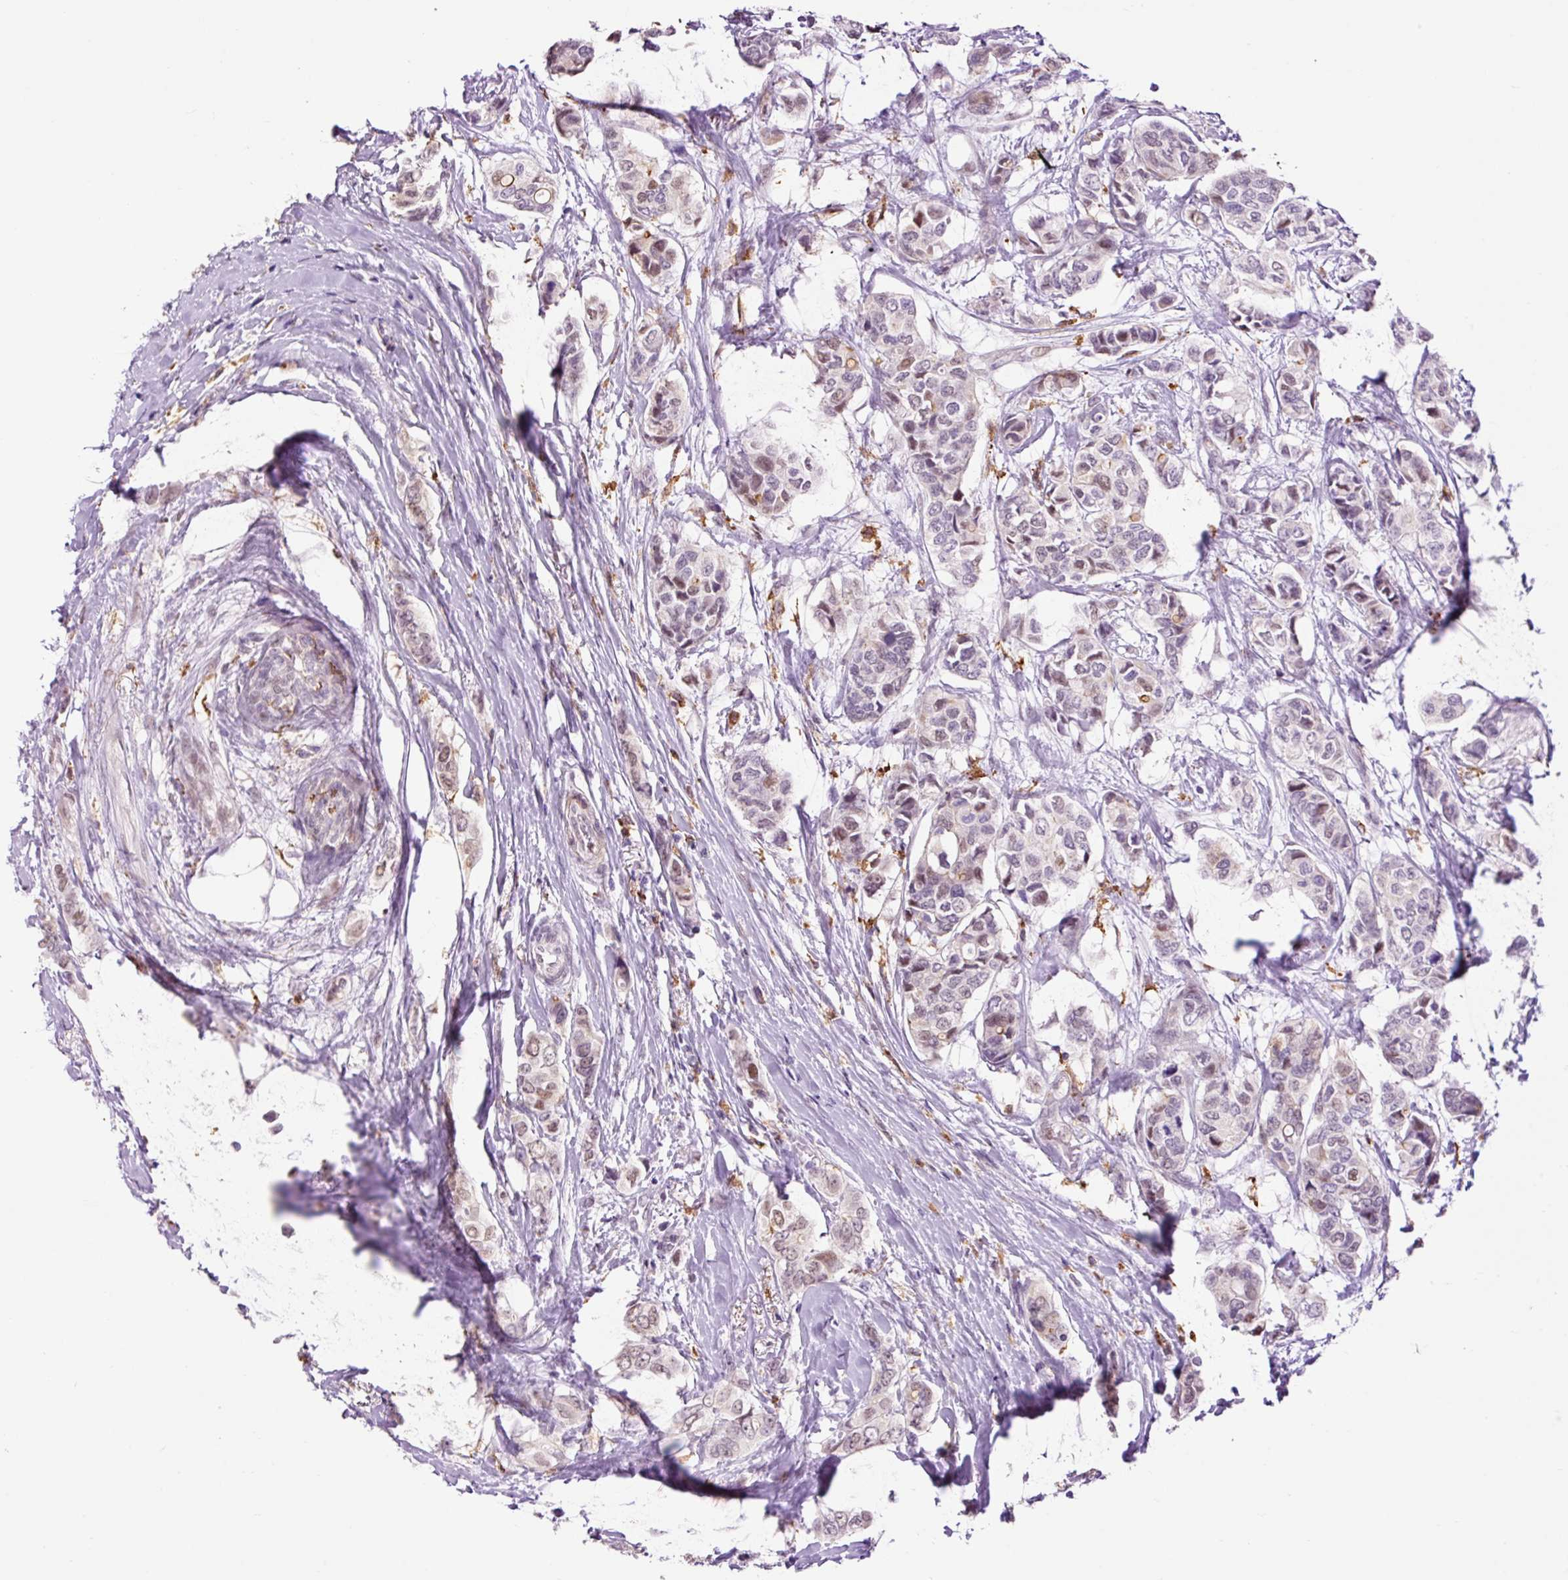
{"staining": {"intensity": "weak", "quantity": "<25%", "location": "cytoplasmic/membranous,nuclear"}, "tissue": "breast cancer", "cell_type": "Tumor cells", "image_type": "cancer", "snomed": [{"axis": "morphology", "description": "Lobular carcinoma"}, {"axis": "topography", "description": "Breast"}], "caption": "High power microscopy image of an immunohistochemistry (IHC) image of breast lobular carcinoma, revealing no significant staining in tumor cells. The staining is performed using DAB brown chromogen with nuclei counter-stained in using hematoxylin.", "gene": "LY86", "patient": {"sex": "female", "age": 51}}